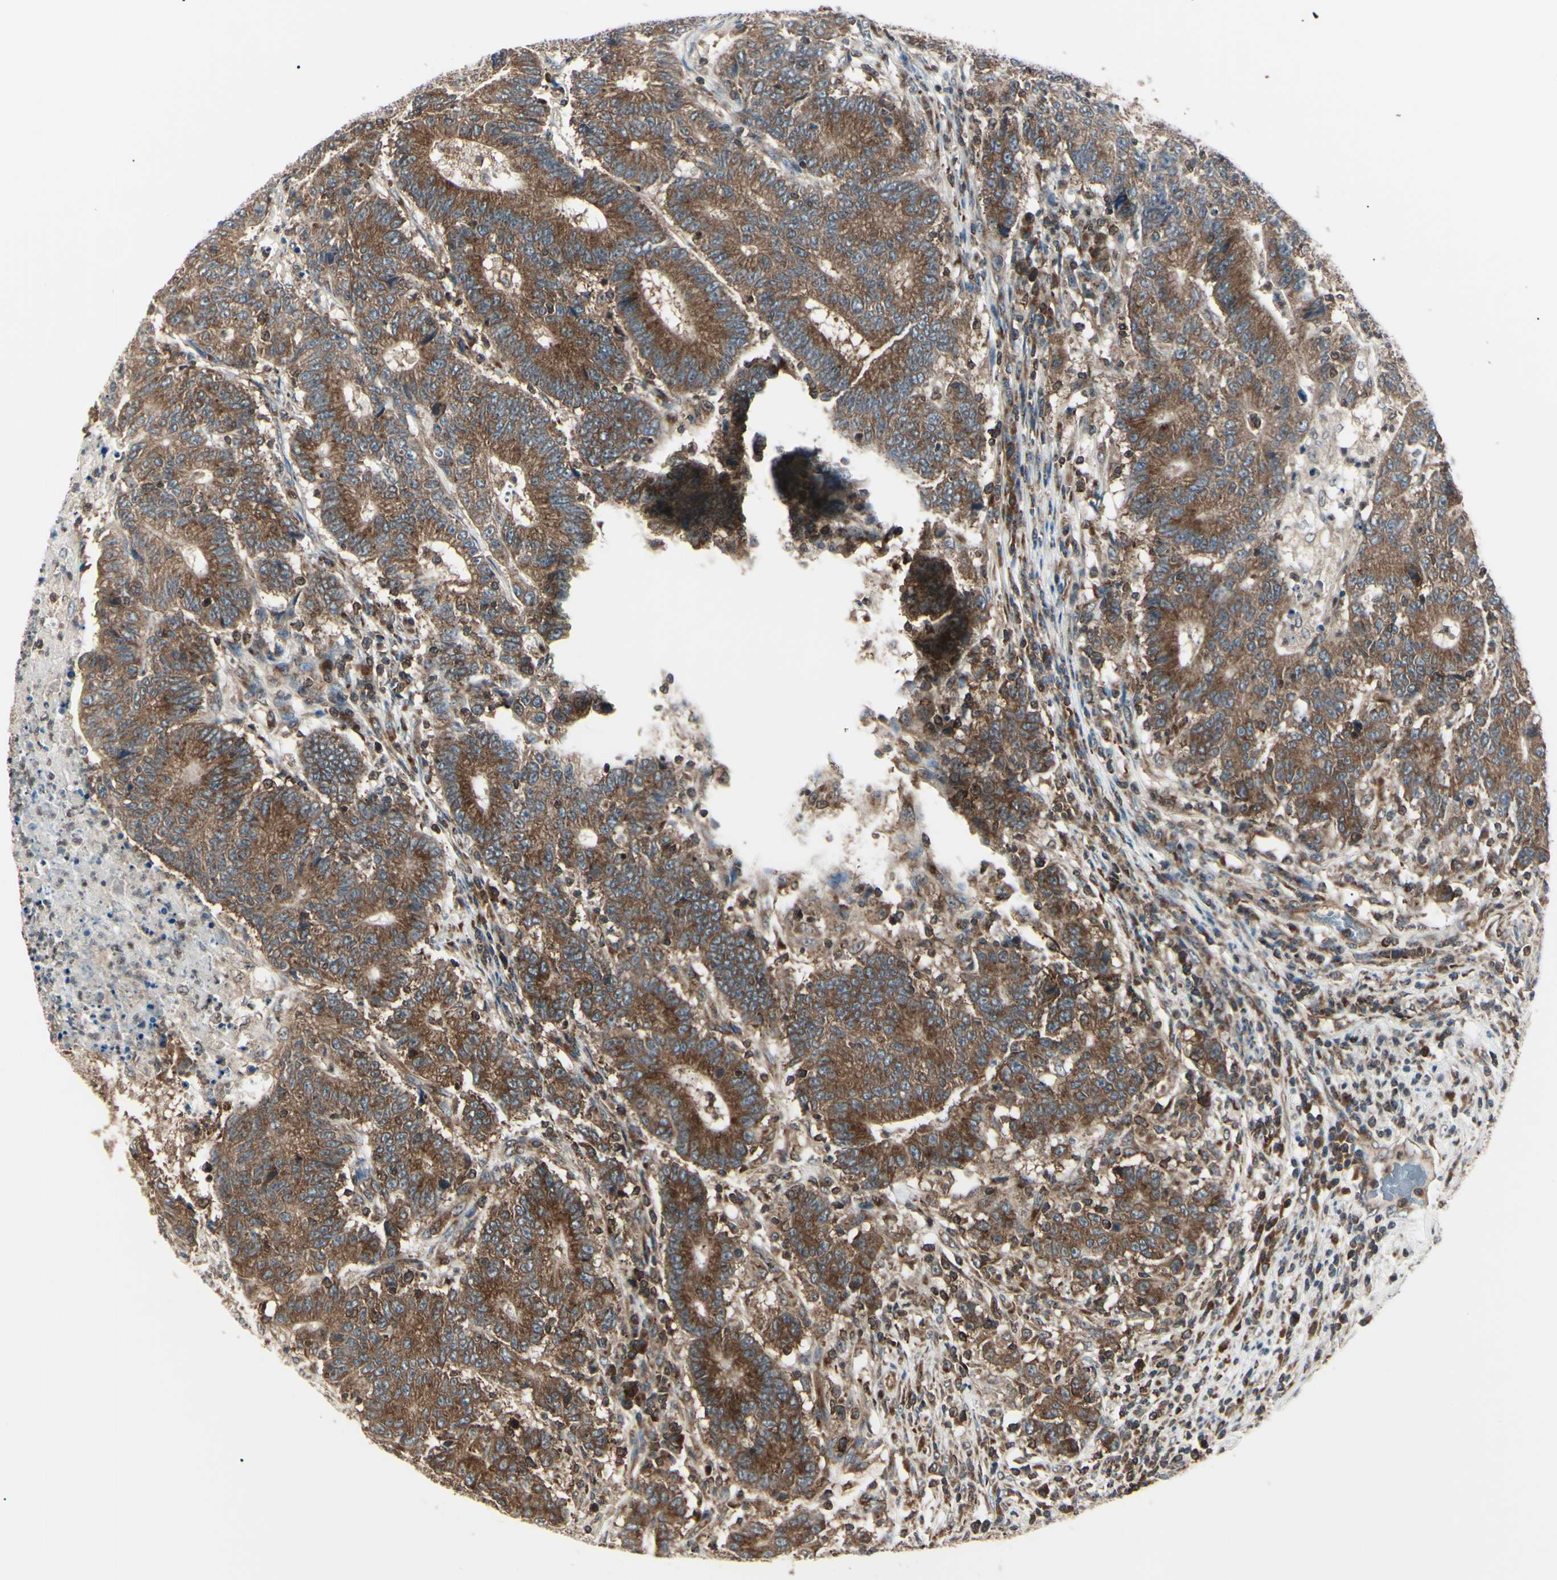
{"staining": {"intensity": "strong", "quantity": ">75%", "location": "cytoplasmic/membranous"}, "tissue": "colorectal cancer", "cell_type": "Tumor cells", "image_type": "cancer", "snomed": [{"axis": "morphology", "description": "Normal tissue, NOS"}, {"axis": "morphology", "description": "Adenocarcinoma, NOS"}, {"axis": "topography", "description": "Colon"}], "caption": "High-magnification brightfield microscopy of adenocarcinoma (colorectal) stained with DAB (3,3'-diaminobenzidine) (brown) and counterstained with hematoxylin (blue). tumor cells exhibit strong cytoplasmic/membranous expression is present in about>75% of cells. Nuclei are stained in blue.", "gene": "MAPRE1", "patient": {"sex": "female", "age": 75}}